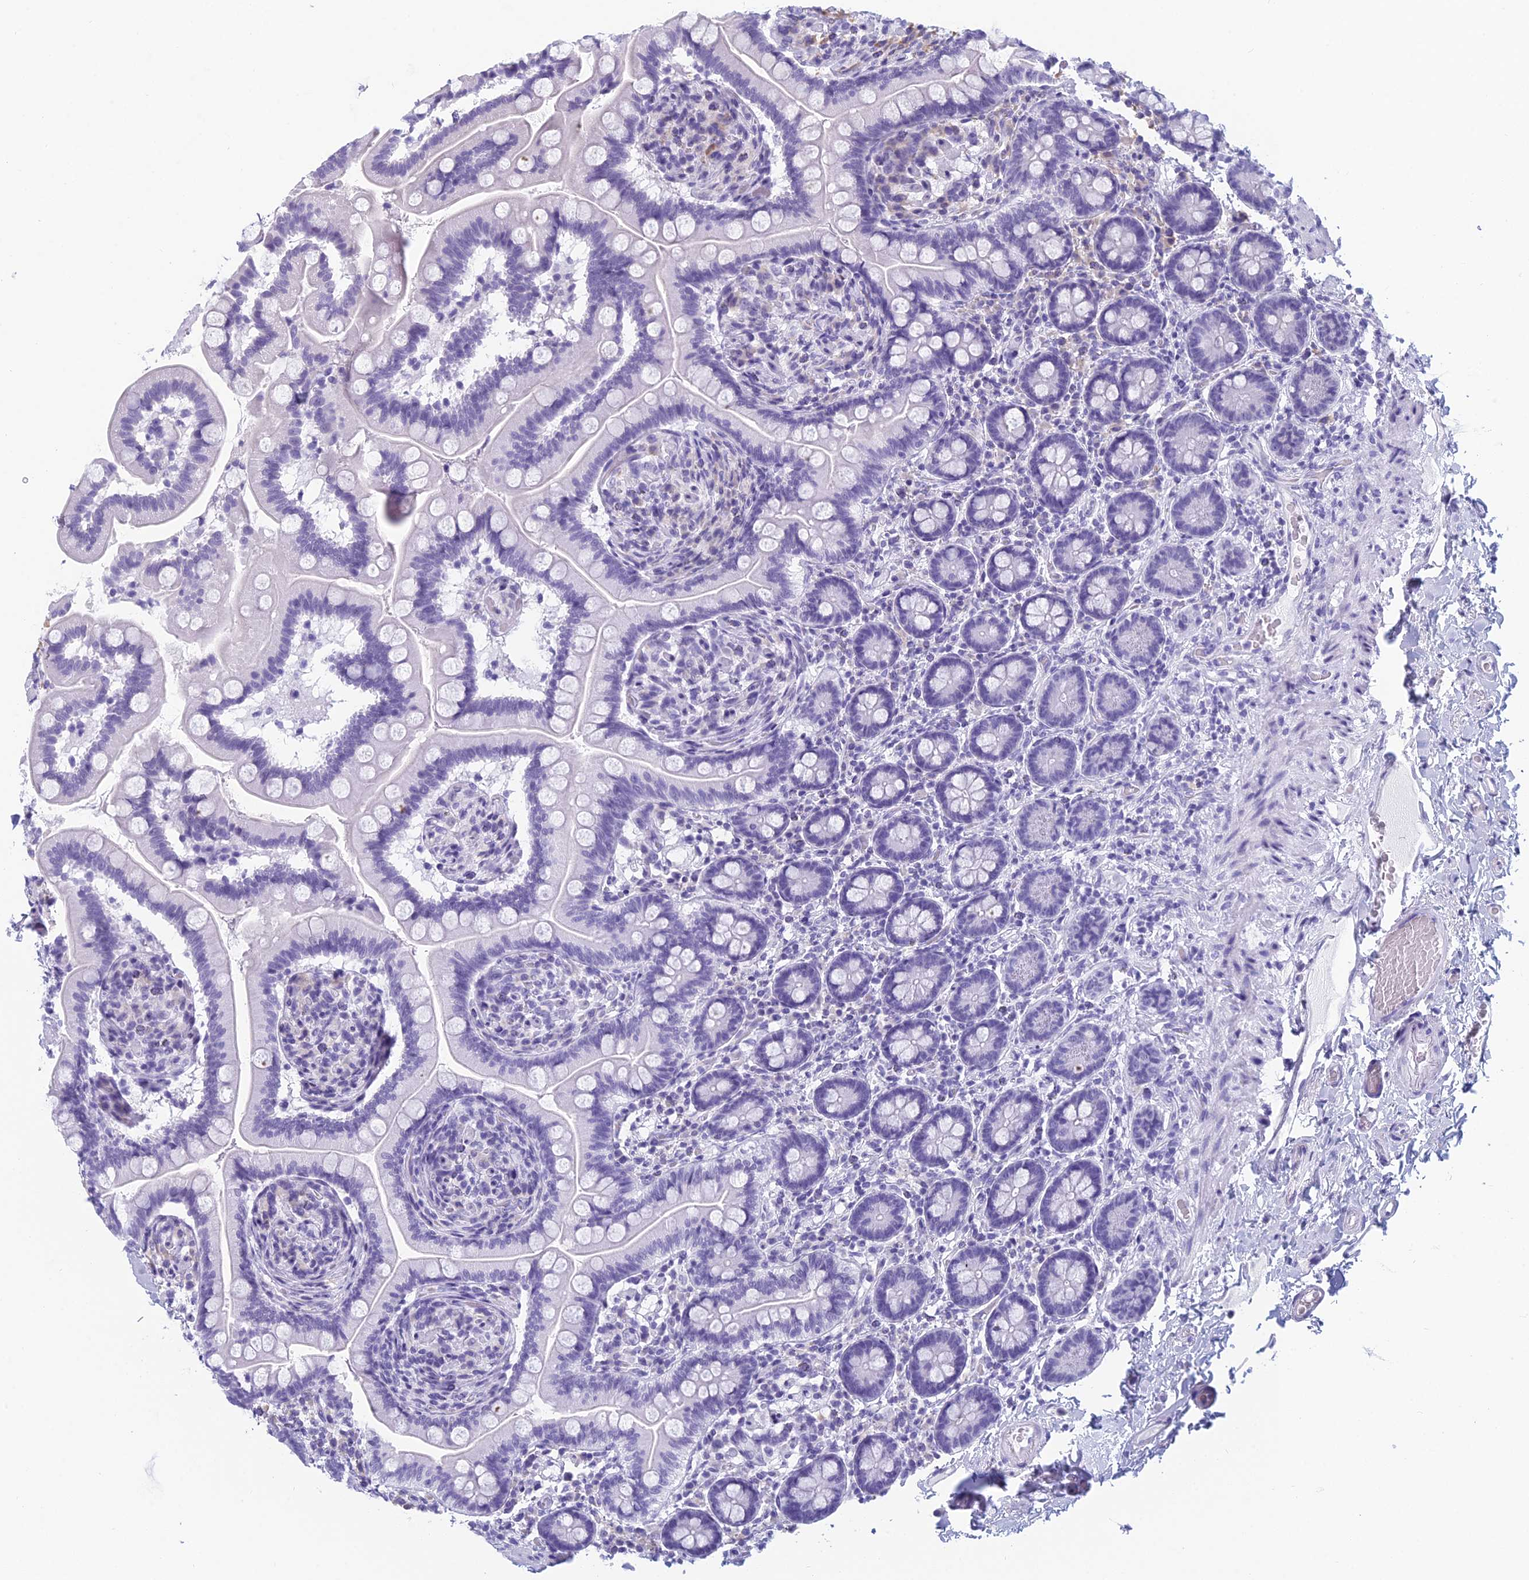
{"staining": {"intensity": "negative", "quantity": "none", "location": "none"}, "tissue": "small intestine", "cell_type": "Glandular cells", "image_type": "normal", "snomed": [{"axis": "morphology", "description": "Normal tissue, NOS"}, {"axis": "topography", "description": "Small intestine"}], "caption": "Immunohistochemical staining of benign small intestine demonstrates no significant staining in glandular cells.", "gene": "NOC2L", "patient": {"sex": "female", "age": 64}}